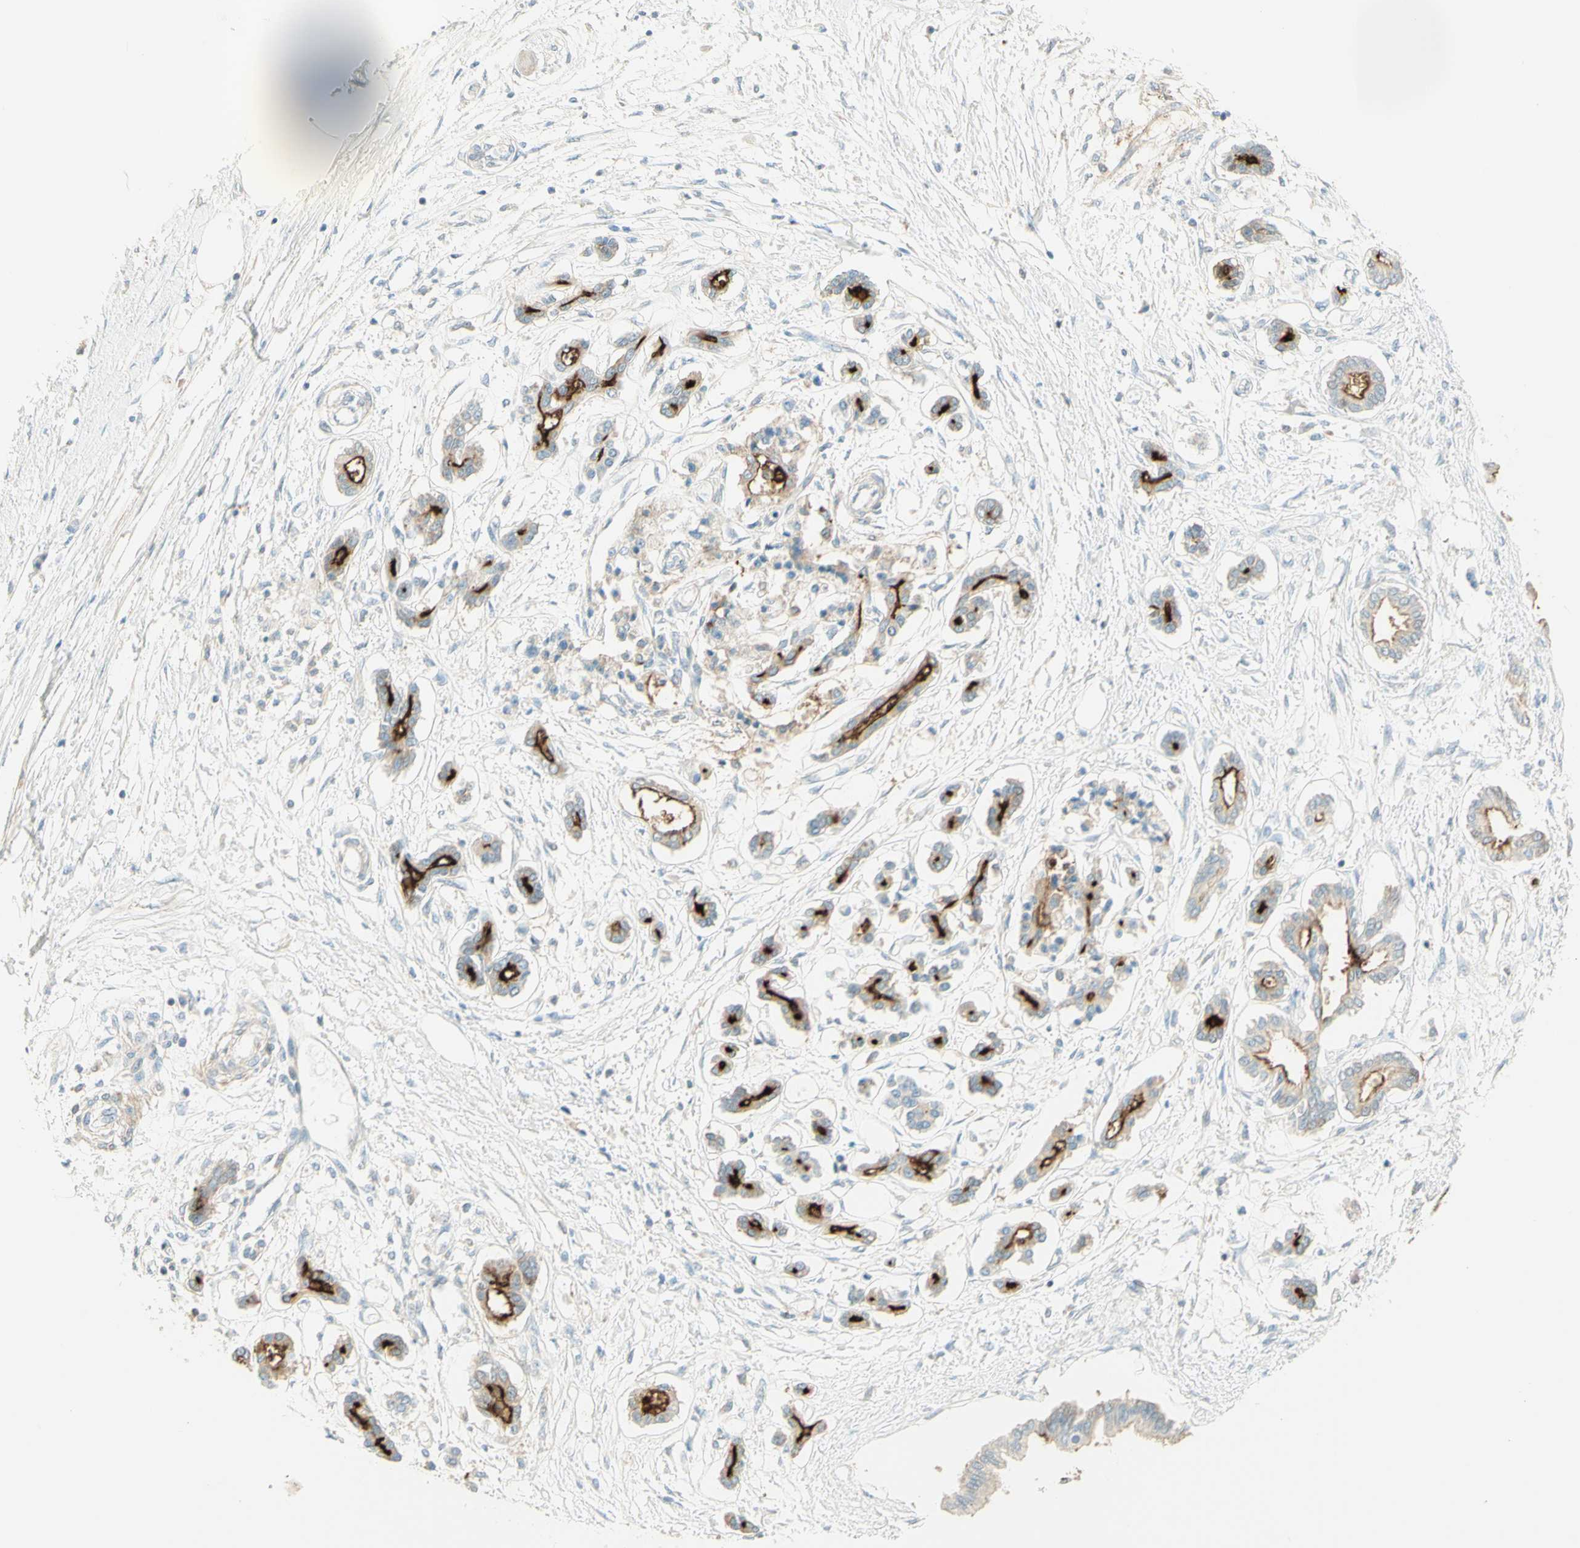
{"staining": {"intensity": "strong", "quantity": ">75%", "location": "cytoplasmic/membranous"}, "tissue": "pancreatic cancer", "cell_type": "Tumor cells", "image_type": "cancer", "snomed": [{"axis": "morphology", "description": "Adenocarcinoma, NOS"}, {"axis": "topography", "description": "Pancreas"}], "caption": "Tumor cells demonstrate high levels of strong cytoplasmic/membranous staining in about >75% of cells in human pancreatic adenocarcinoma.", "gene": "PROM1", "patient": {"sex": "male", "age": 56}}